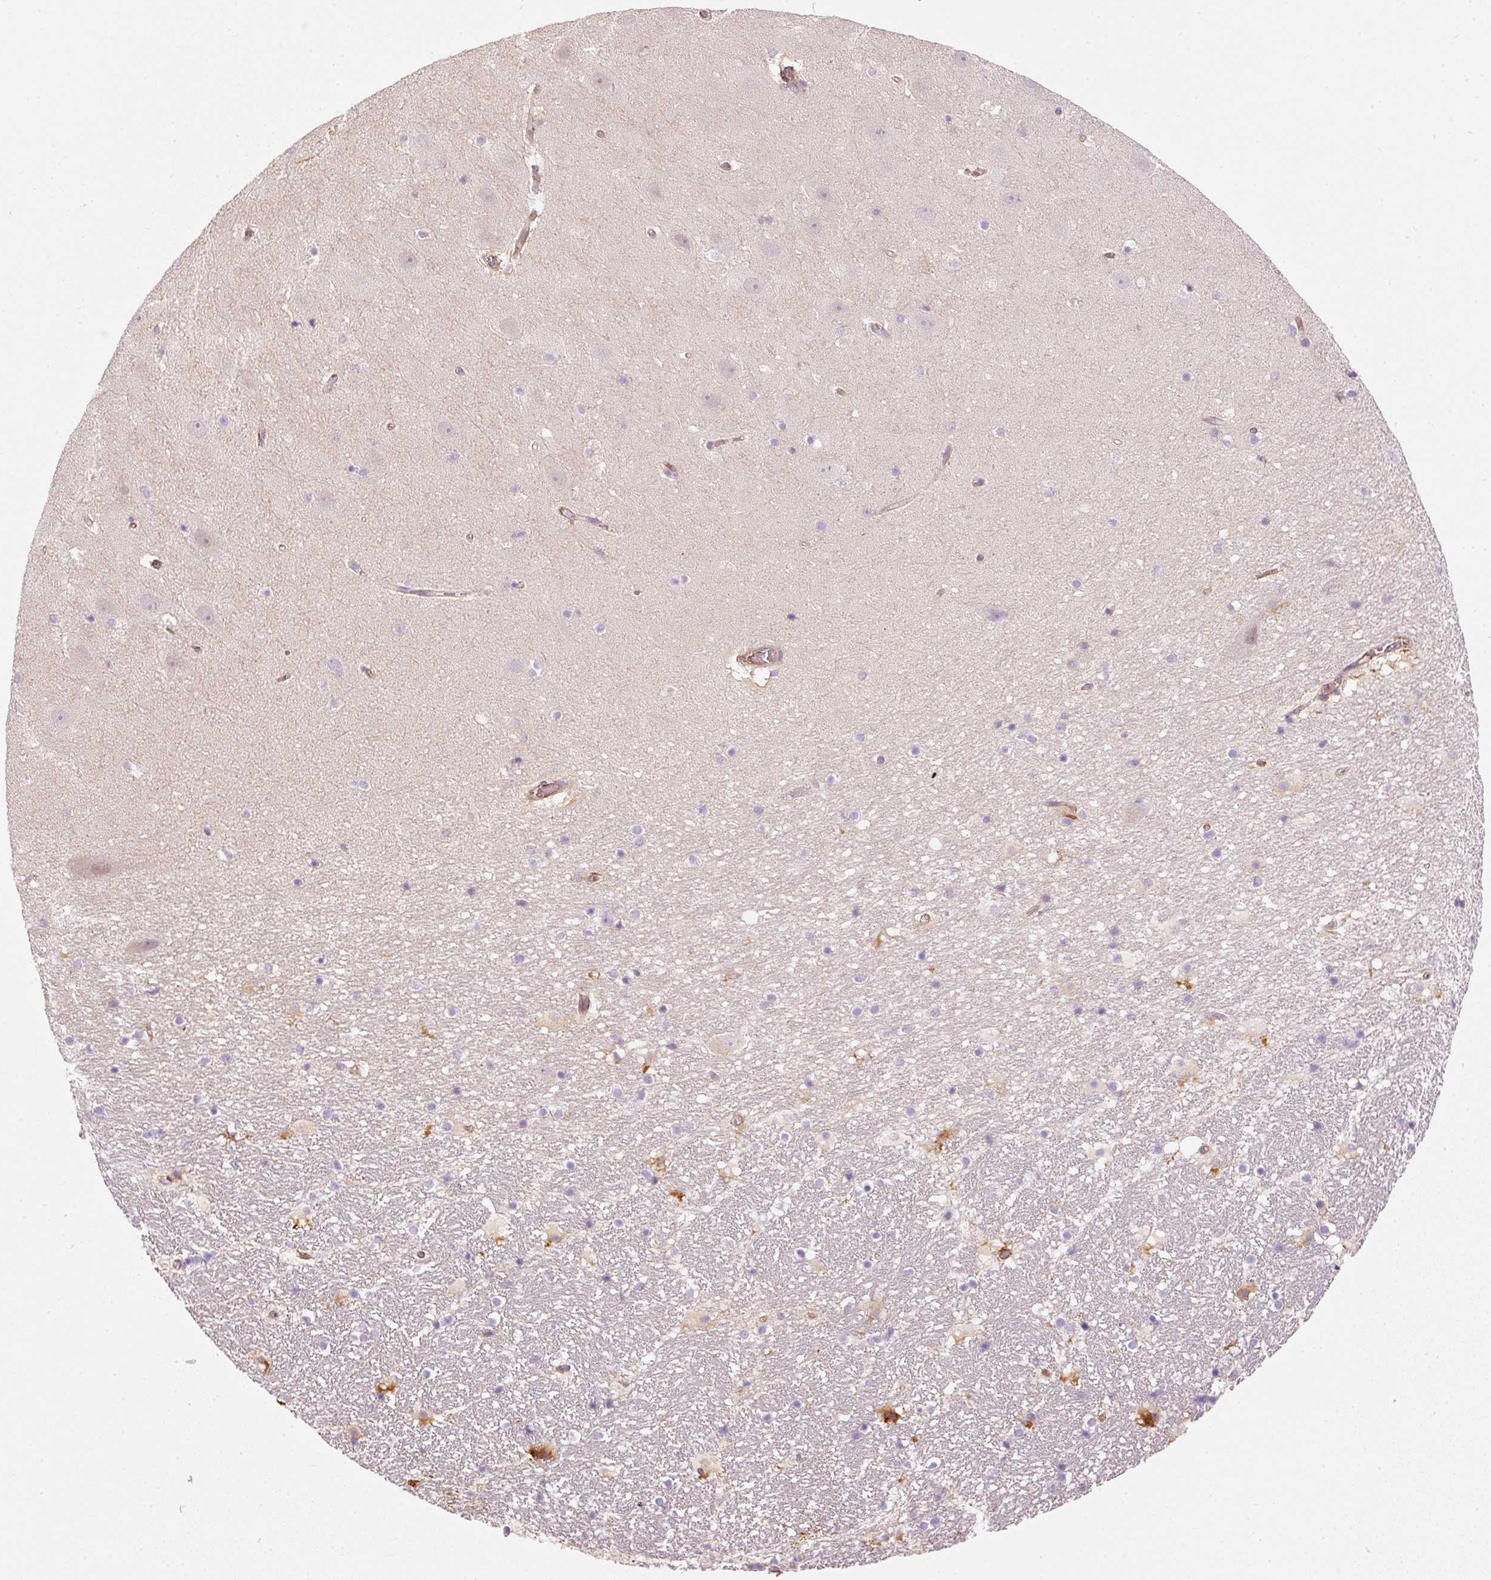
{"staining": {"intensity": "negative", "quantity": "none", "location": "none"}, "tissue": "hippocampus", "cell_type": "Glial cells", "image_type": "normal", "snomed": [{"axis": "morphology", "description": "Normal tissue, NOS"}, {"axis": "topography", "description": "Hippocampus"}], "caption": "Micrograph shows no protein positivity in glial cells of normal hippocampus. The staining is performed using DAB (3,3'-diaminobenzidine) brown chromogen with nuclei counter-stained in using hematoxylin.", "gene": "OSR2", "patient": {"sex": "male", "age": 37}}